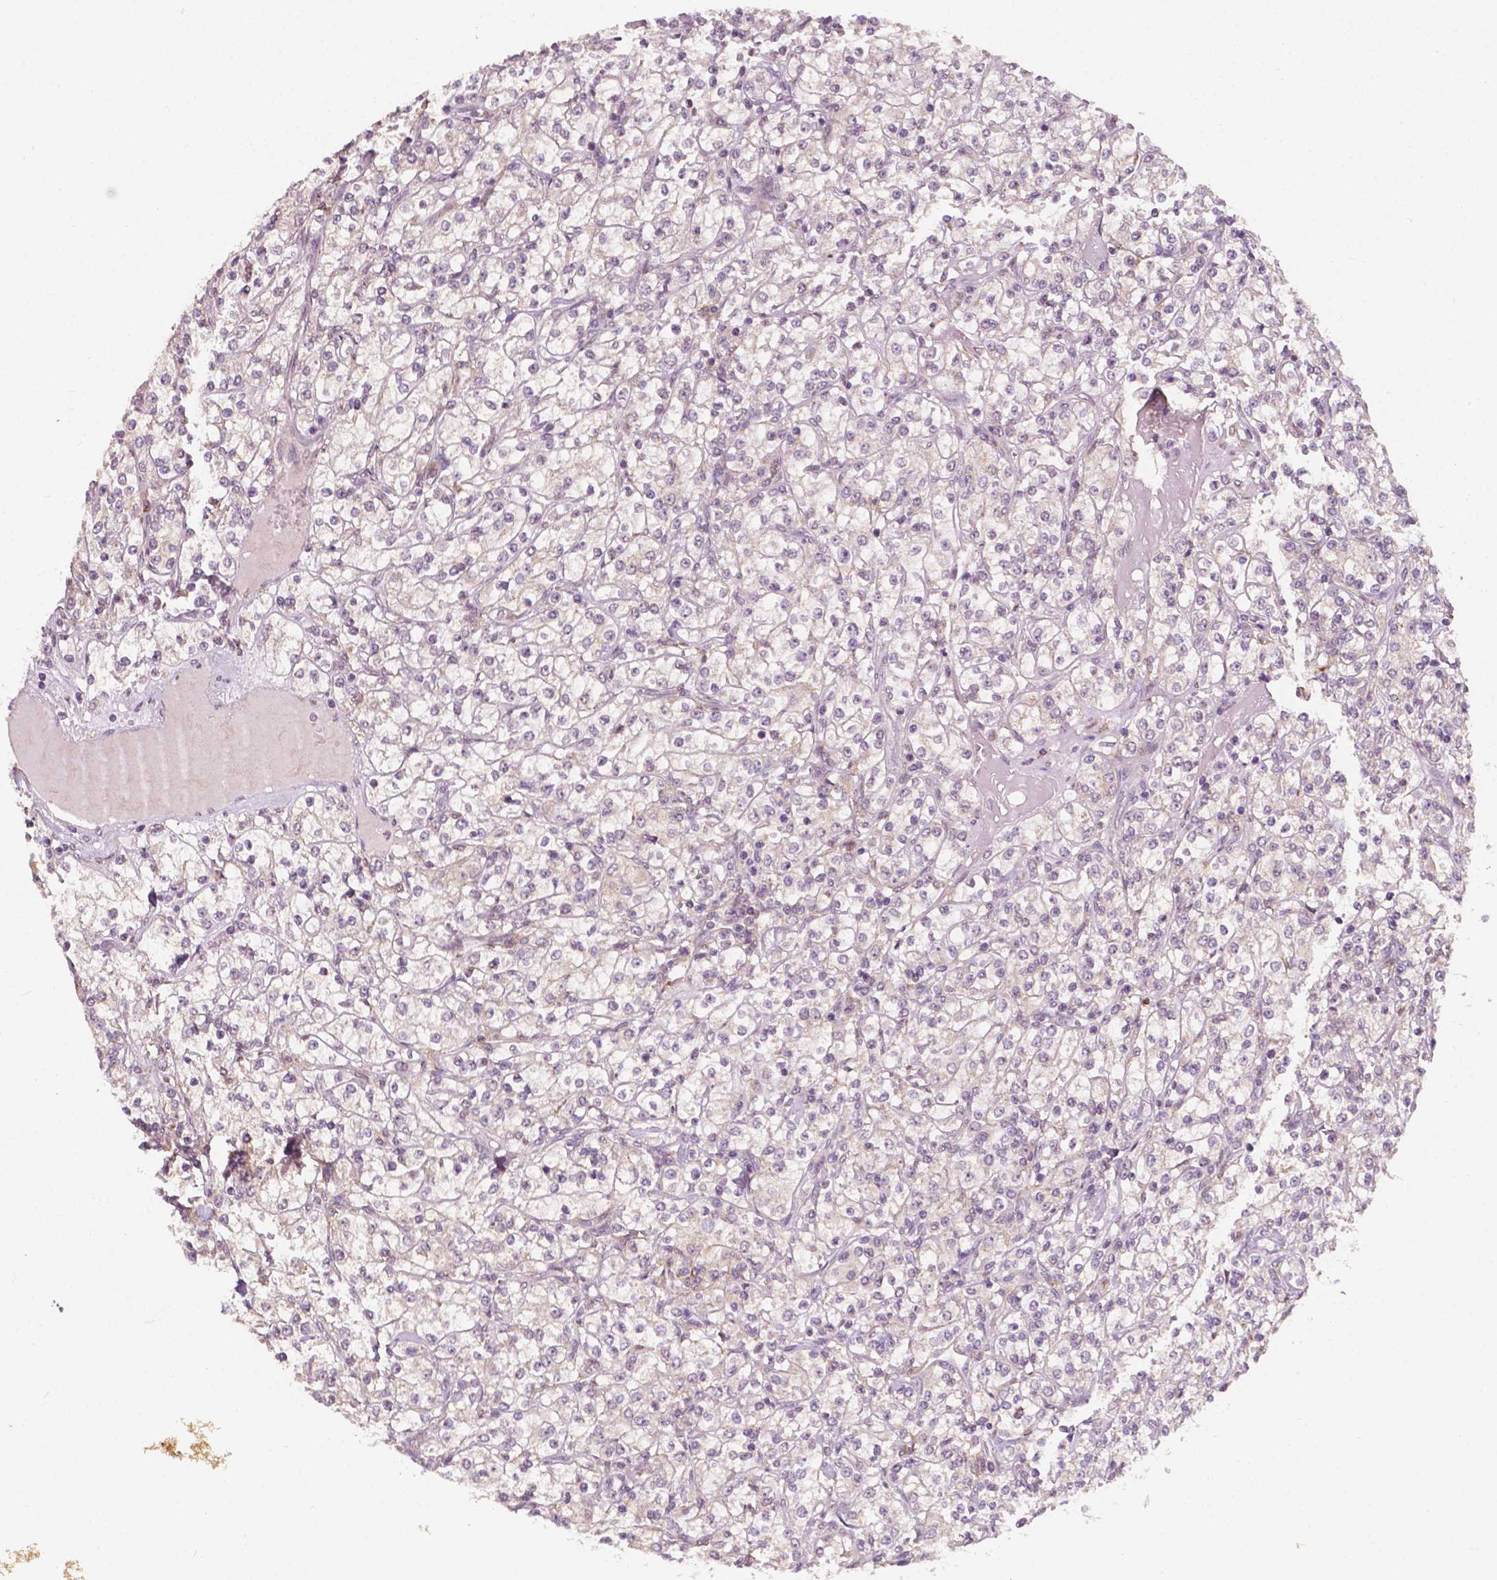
{"staining": {"intensity": "negative", "quantity": "none", "location": "none"}, "tissue": "renal cancer", "cell_type": "Tumor cells", "image_type": "cancer", "snomed": [{"axis": "morphology", "description": "Adenocarcinoma, NOS"}, {"axis": "topography", "description": "Kidney"}], "caption": "IHC of human adenocarcinoma (renal) demonstrates no staining in tumor cells.", "gene": "EBAG9", "patient": {"sex": "male", "age": 77}}